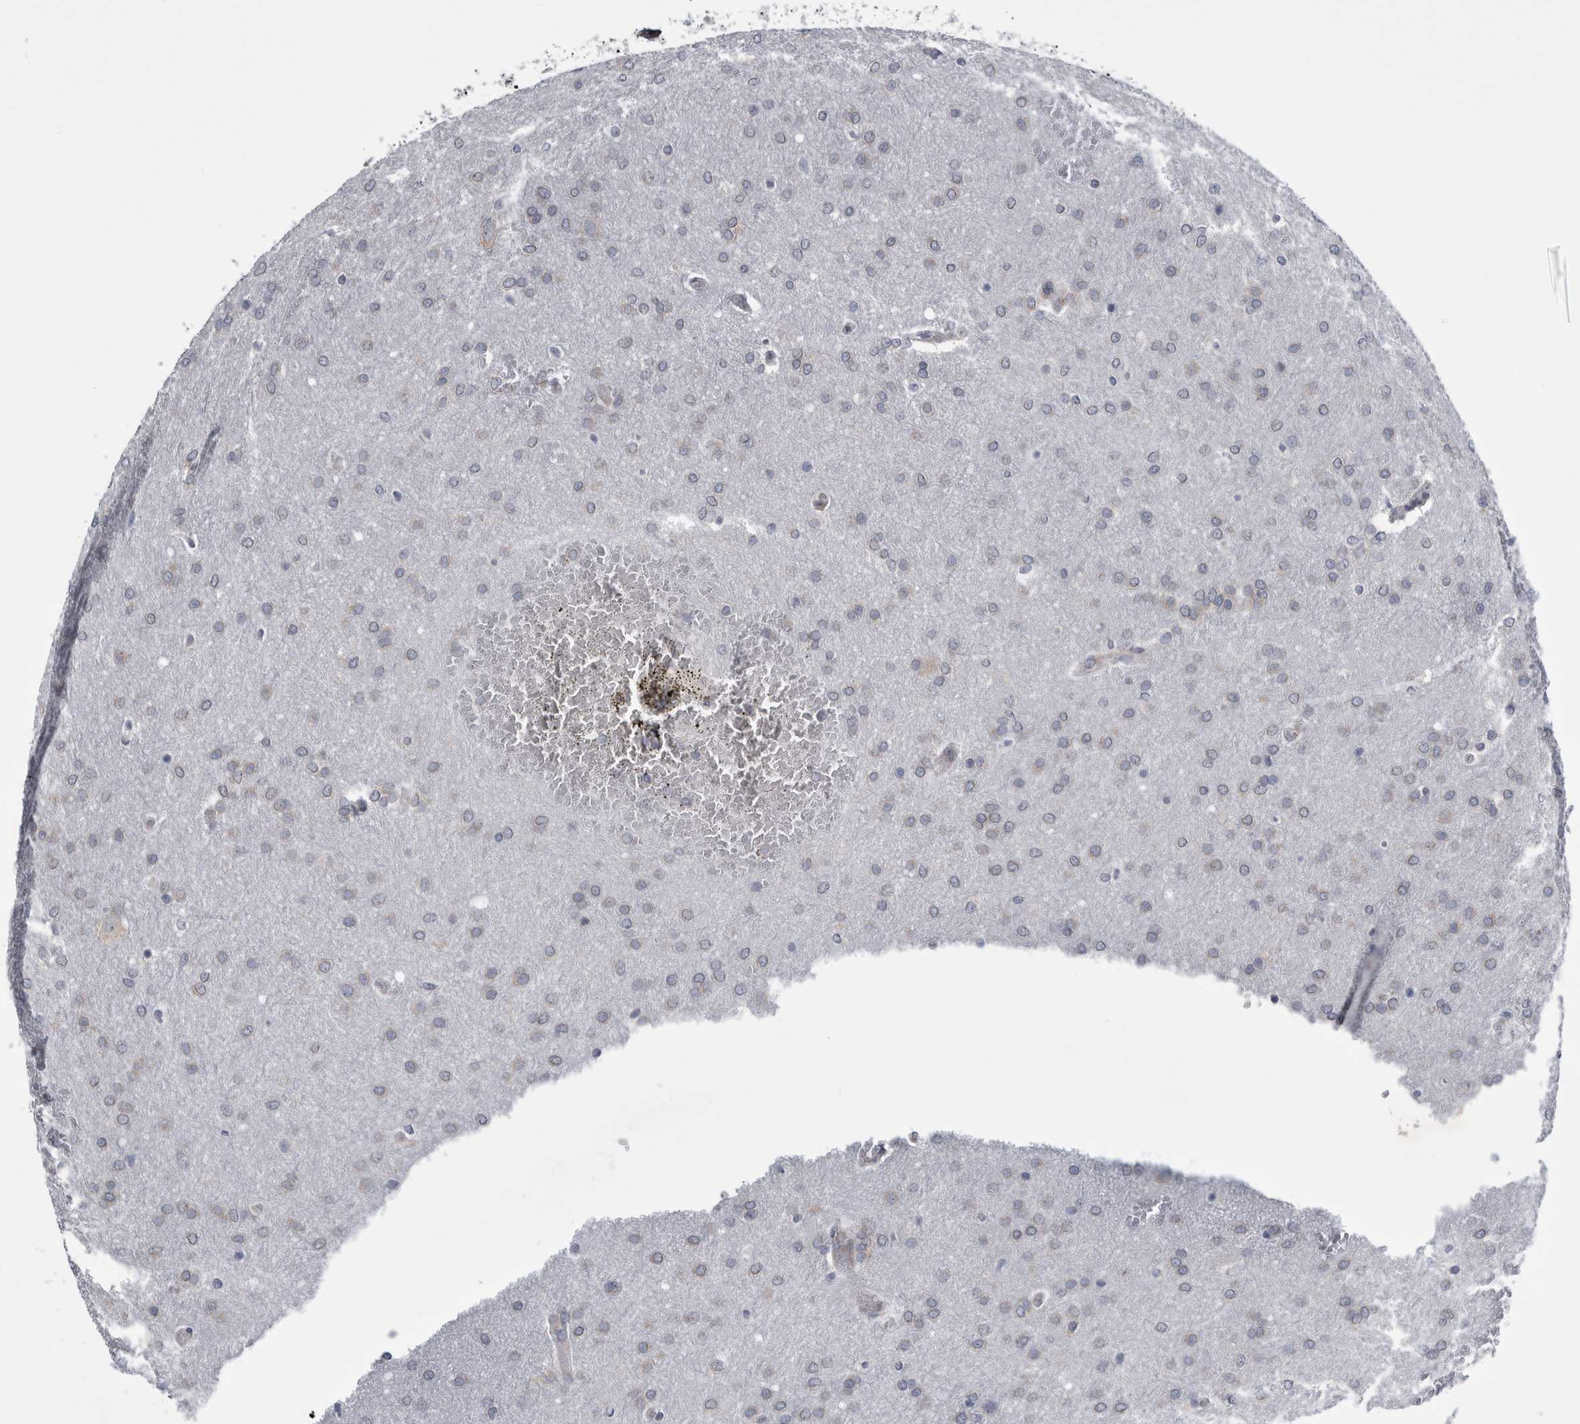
{"staining": {"intensity": "negative", "quantity": "none", "location": "none"}, "tissue": "glioma", "cell_type": "Tumor cells", "image_type": "cancer", "snomed": [{"axis": "morphology", "description": "Glioma, malignant, Low grade"}, {"axis": "topography", "description": "Brain"}], "caption": "This is an immunohistochemistry (IHC) photomicrograph of human glioma. There is no positivity in tumor cells.", "gene": "PRRC2C", "patient": {"sex": "female", "age": 37}}